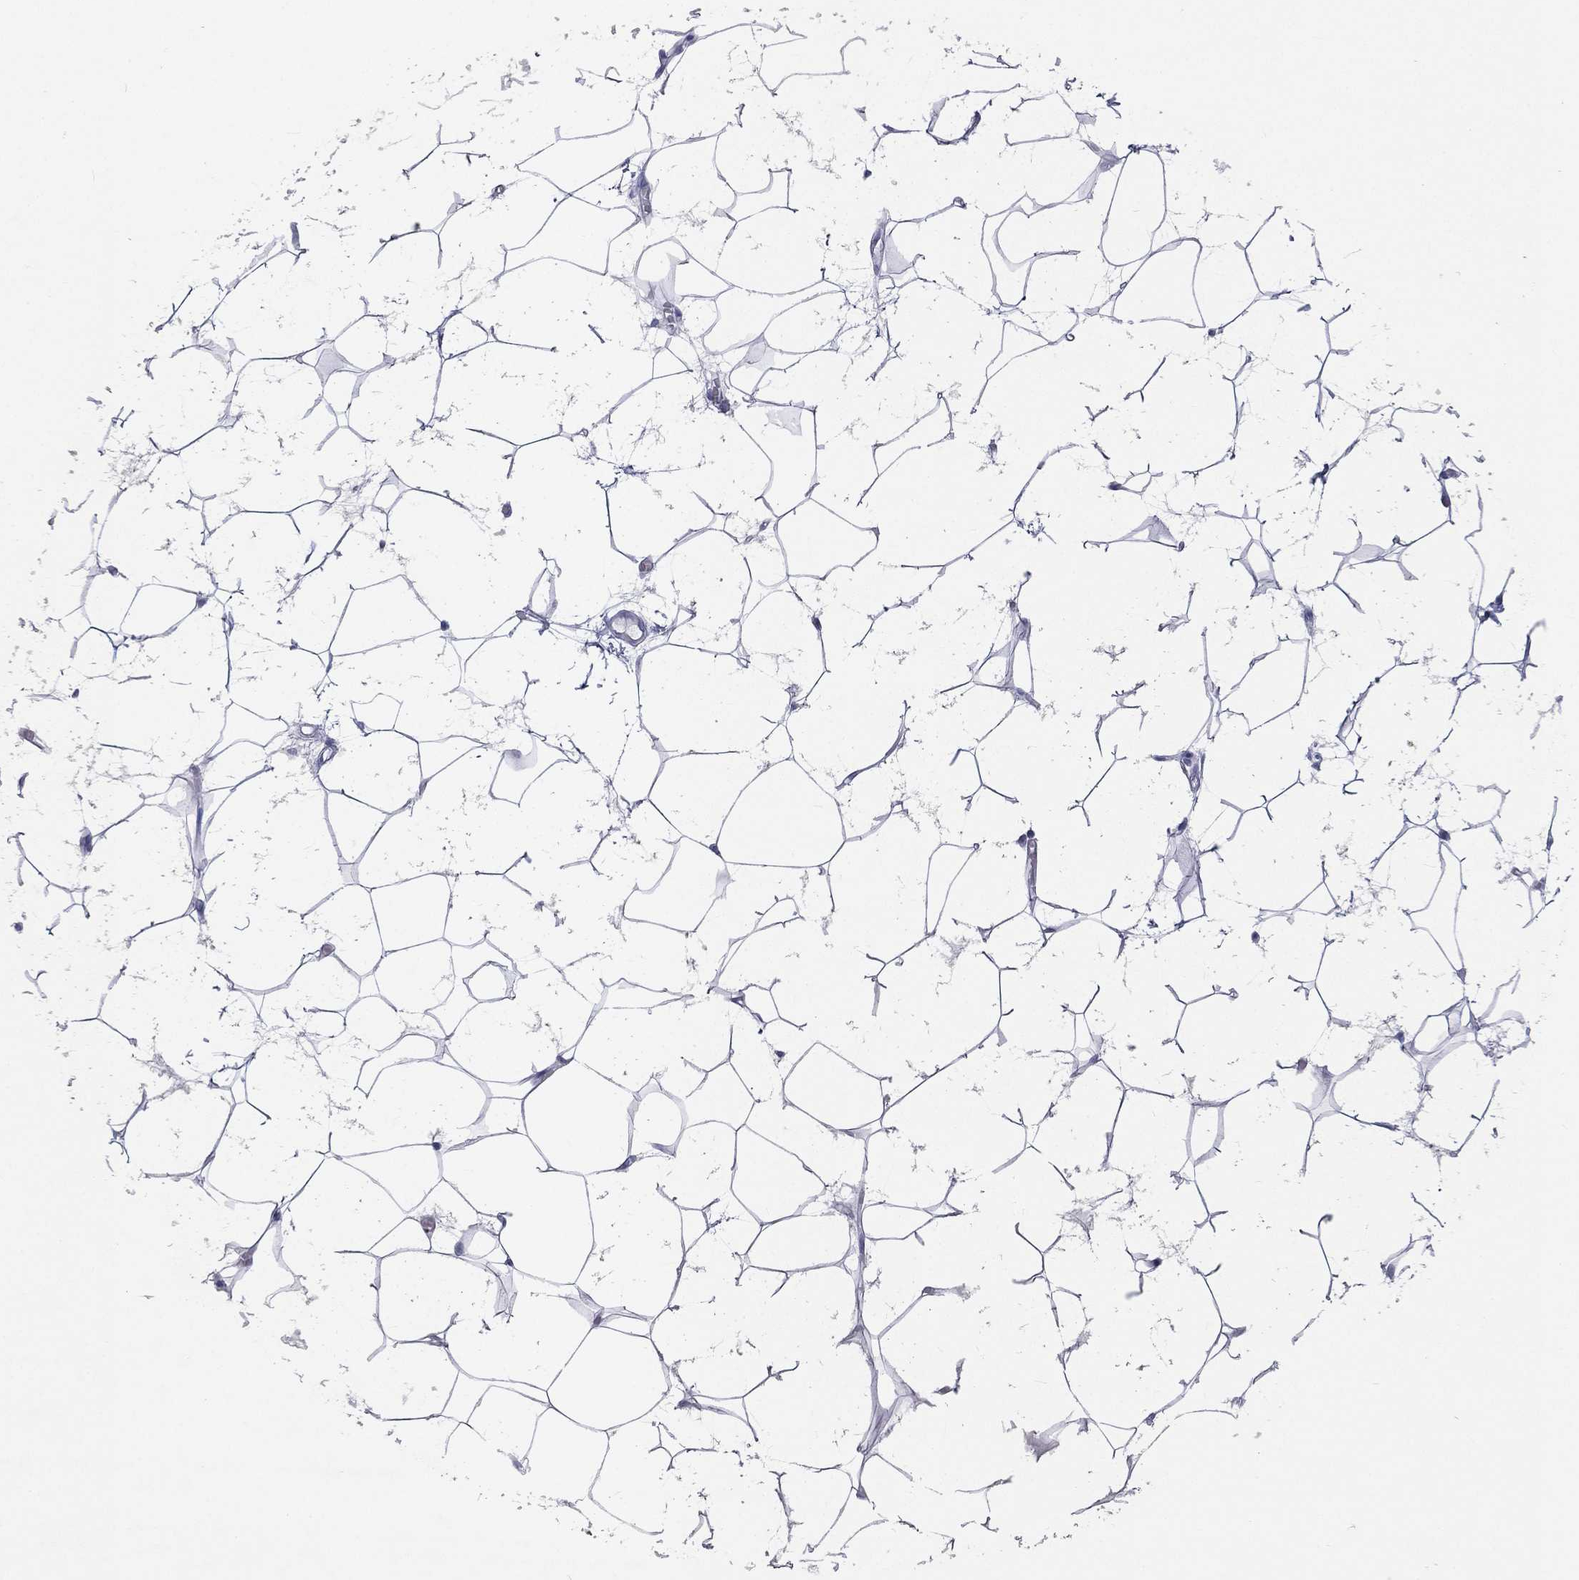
{"staining": {"intensity": "negative", "quantity": "none", "location": "none"}, "tissue": "adipose tissue", "cell_type": "Adipocytes", "image_type": "normal", "snomed": [{"axis": "morphology", "description": "Normal tissue, NOS"}, {"axis": "topography", "description": "Breast"}], "caption": "A photomicrograph of adipose tissue stained for a protein demonstrates no brown staining in adipocytes. (Brightfield microscopy of DAB IHC at high magnification).", "gene": "SSX1", "patient": {"sex": "female", "age": 49}}